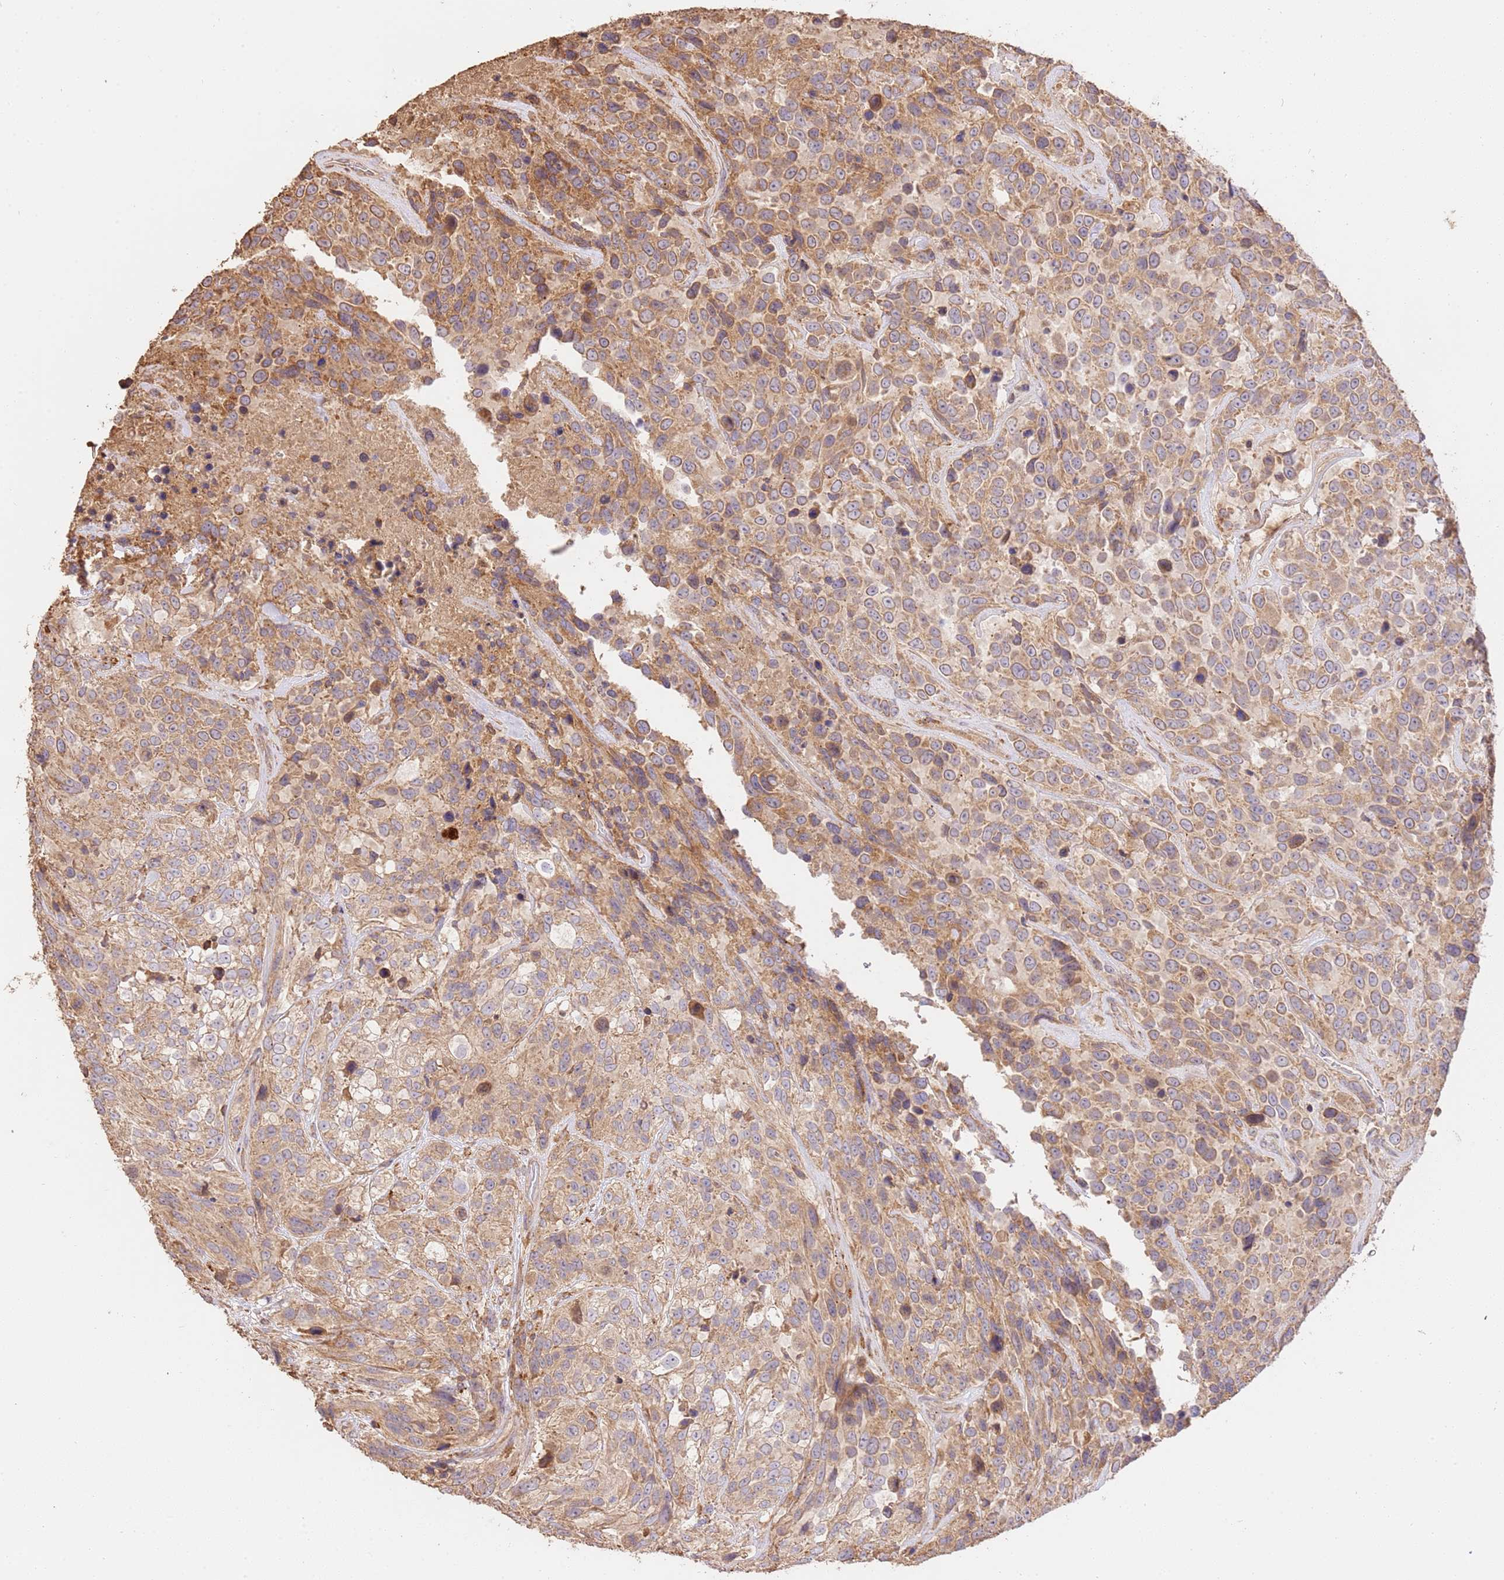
{"staining": {"intensity": "moderate", "quantity": ">75%", "location": "cytoplasmic/membranous"}, "tissue": "urothelial cancer", "cell_type": "Tumor cells", "image_type": "cancer", "snomed": [{"axis": "morphology", "description": "Urothelial carcinoma, High grade"}, {"axis": "topography", "description": "Urinary bladder"}], "caption": "Tumor cells show medium levels of moderate cytoplasmic/membranous staining in approximately >75% of cells in urothelial carcinoma (high-grade). (brown staining indicates protein expression, while blue staining denotes nuclei).", "gene": "CEP55", "patient": {"sex": "male", "age": 56}}